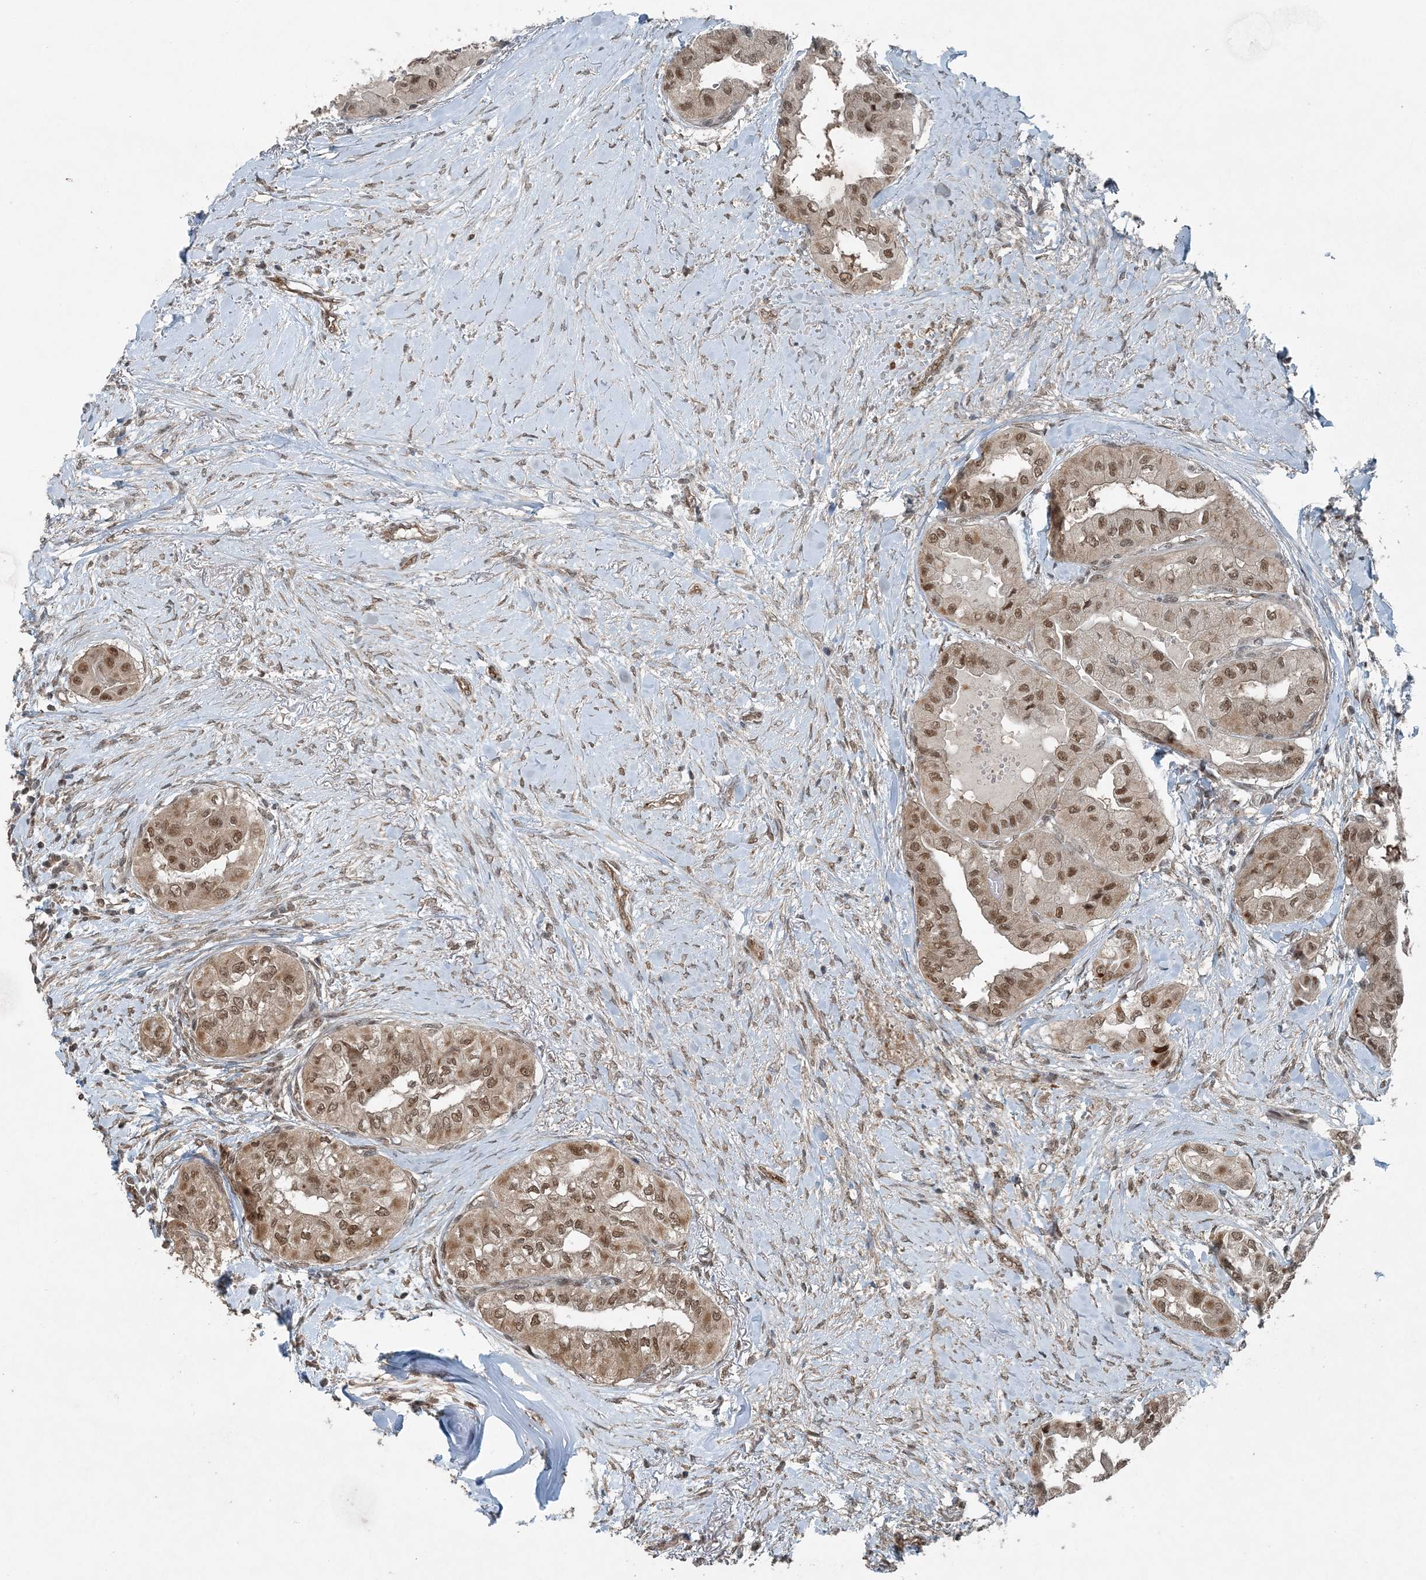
{"staining": {"intensity": "moderate", "quantity": ">75%", "location": "nuclear"}, "tissue": "thyroid cancer", "cell_type": "Tumor cells", "image_type": "cancer", "snomed": [{"axis": "morphology", "description": "Papillary adenocarcinoma, NOS"}, {"axis": "topography", "description": "Thyroid gland"}], "caption": "Immunohistochemical staining of thyroid cancer exhibits medium levels of moderate nuclear protein expression in approximately >75% of tumor cells. (DAB (3,3'-diaminobenzidine) IHC with brightfield microscopy, high magnification).", "gene": "COPS7B", "patient": {"sex": "female", "age": 59}}